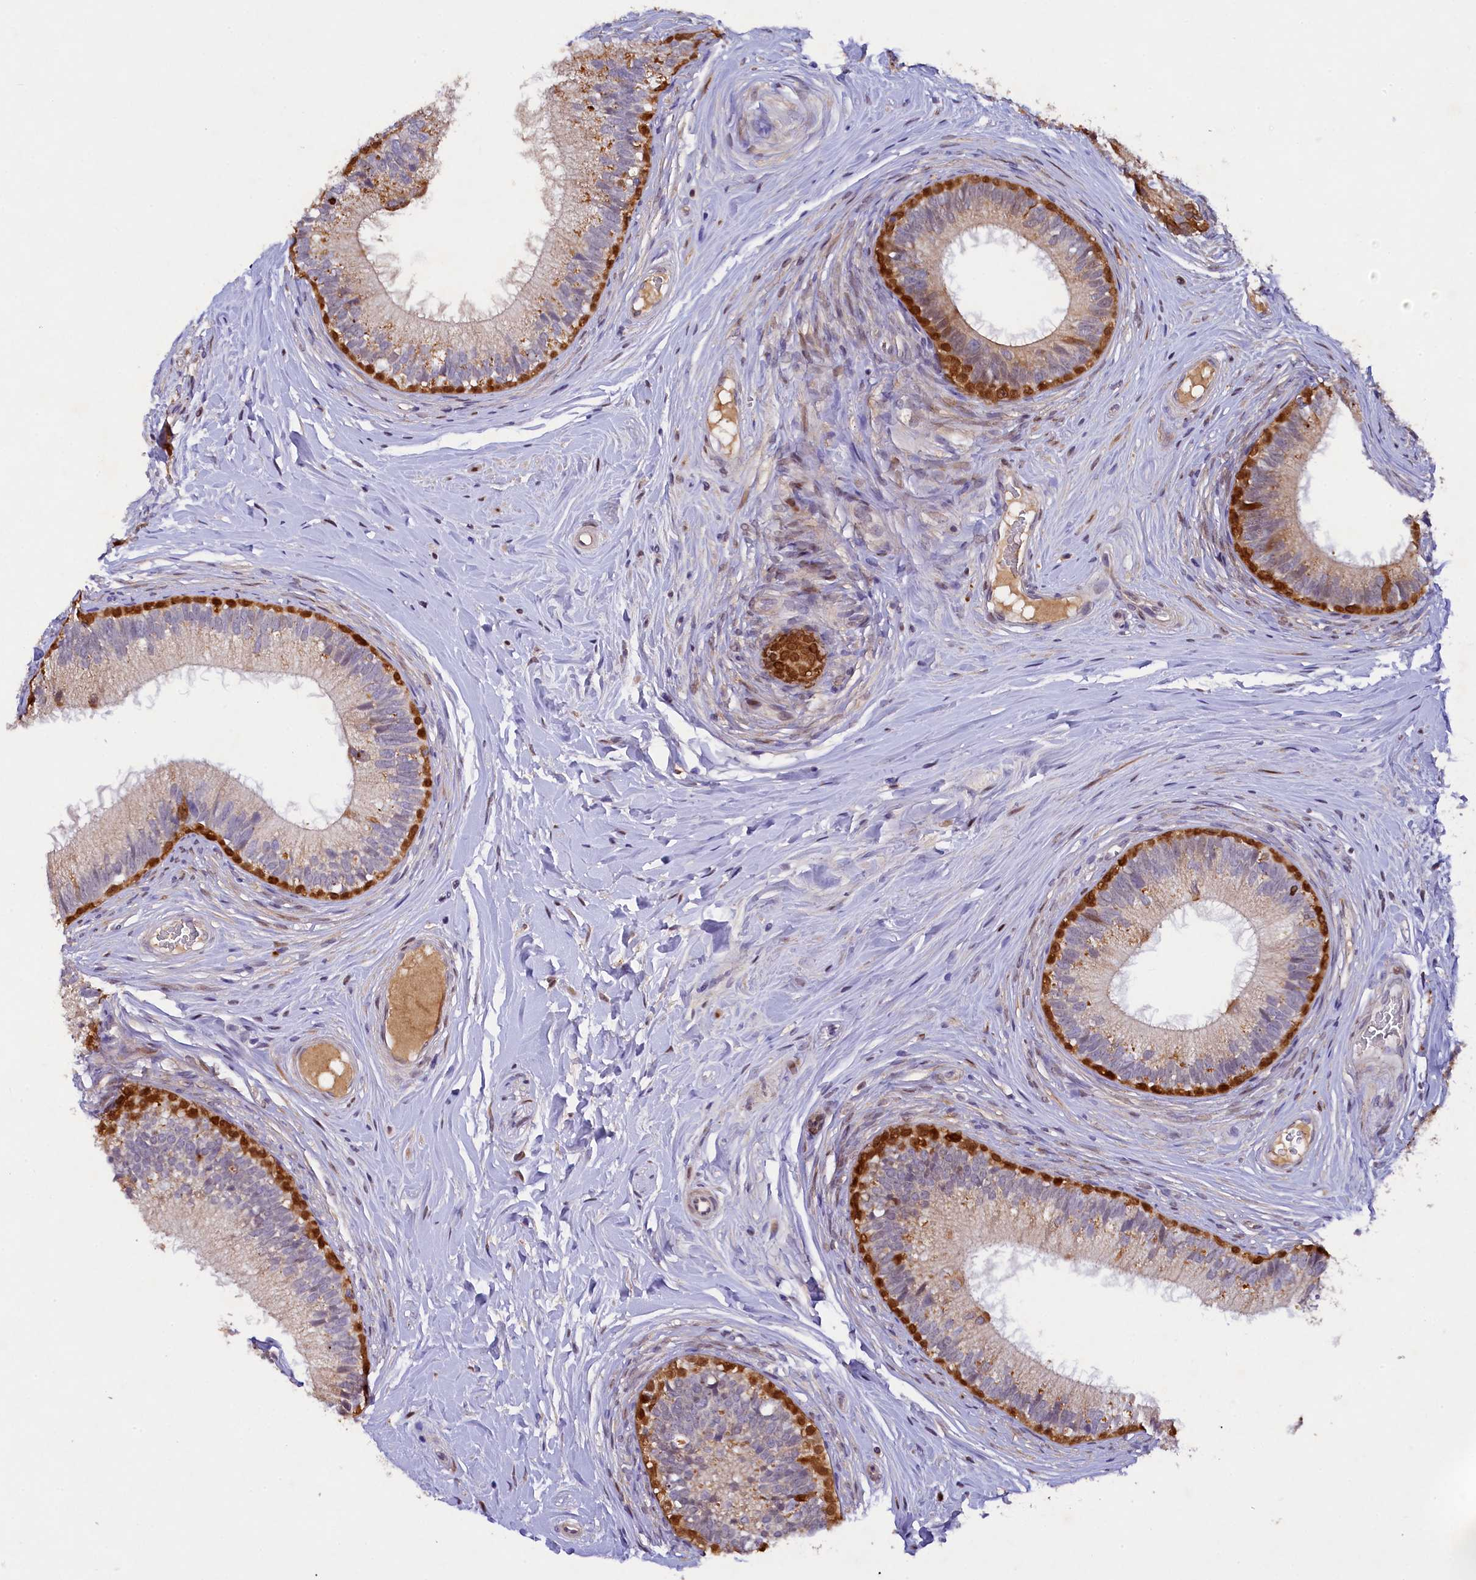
{"staining": {"intensity": "strong", "quantity": "<25%", "location": "cytoplasmic/membranous,nuclear"}, "tissue": "epididymis", "cell_type": "Glandular cells", "image_type": "normal", "snomed": [{"axis": "morphology", "description": "Normal tissue, NOS"}, {"axis": "topography", "description": "Epididymis"}], "caption": "Human epididymis stained with a brown dye exhibits strong cytoplasmic/membranous,nuclear positive positivity in about <25% of glandular cells.", "gene": "TGDS", "patient": {"sex": "male", "age": 33}}